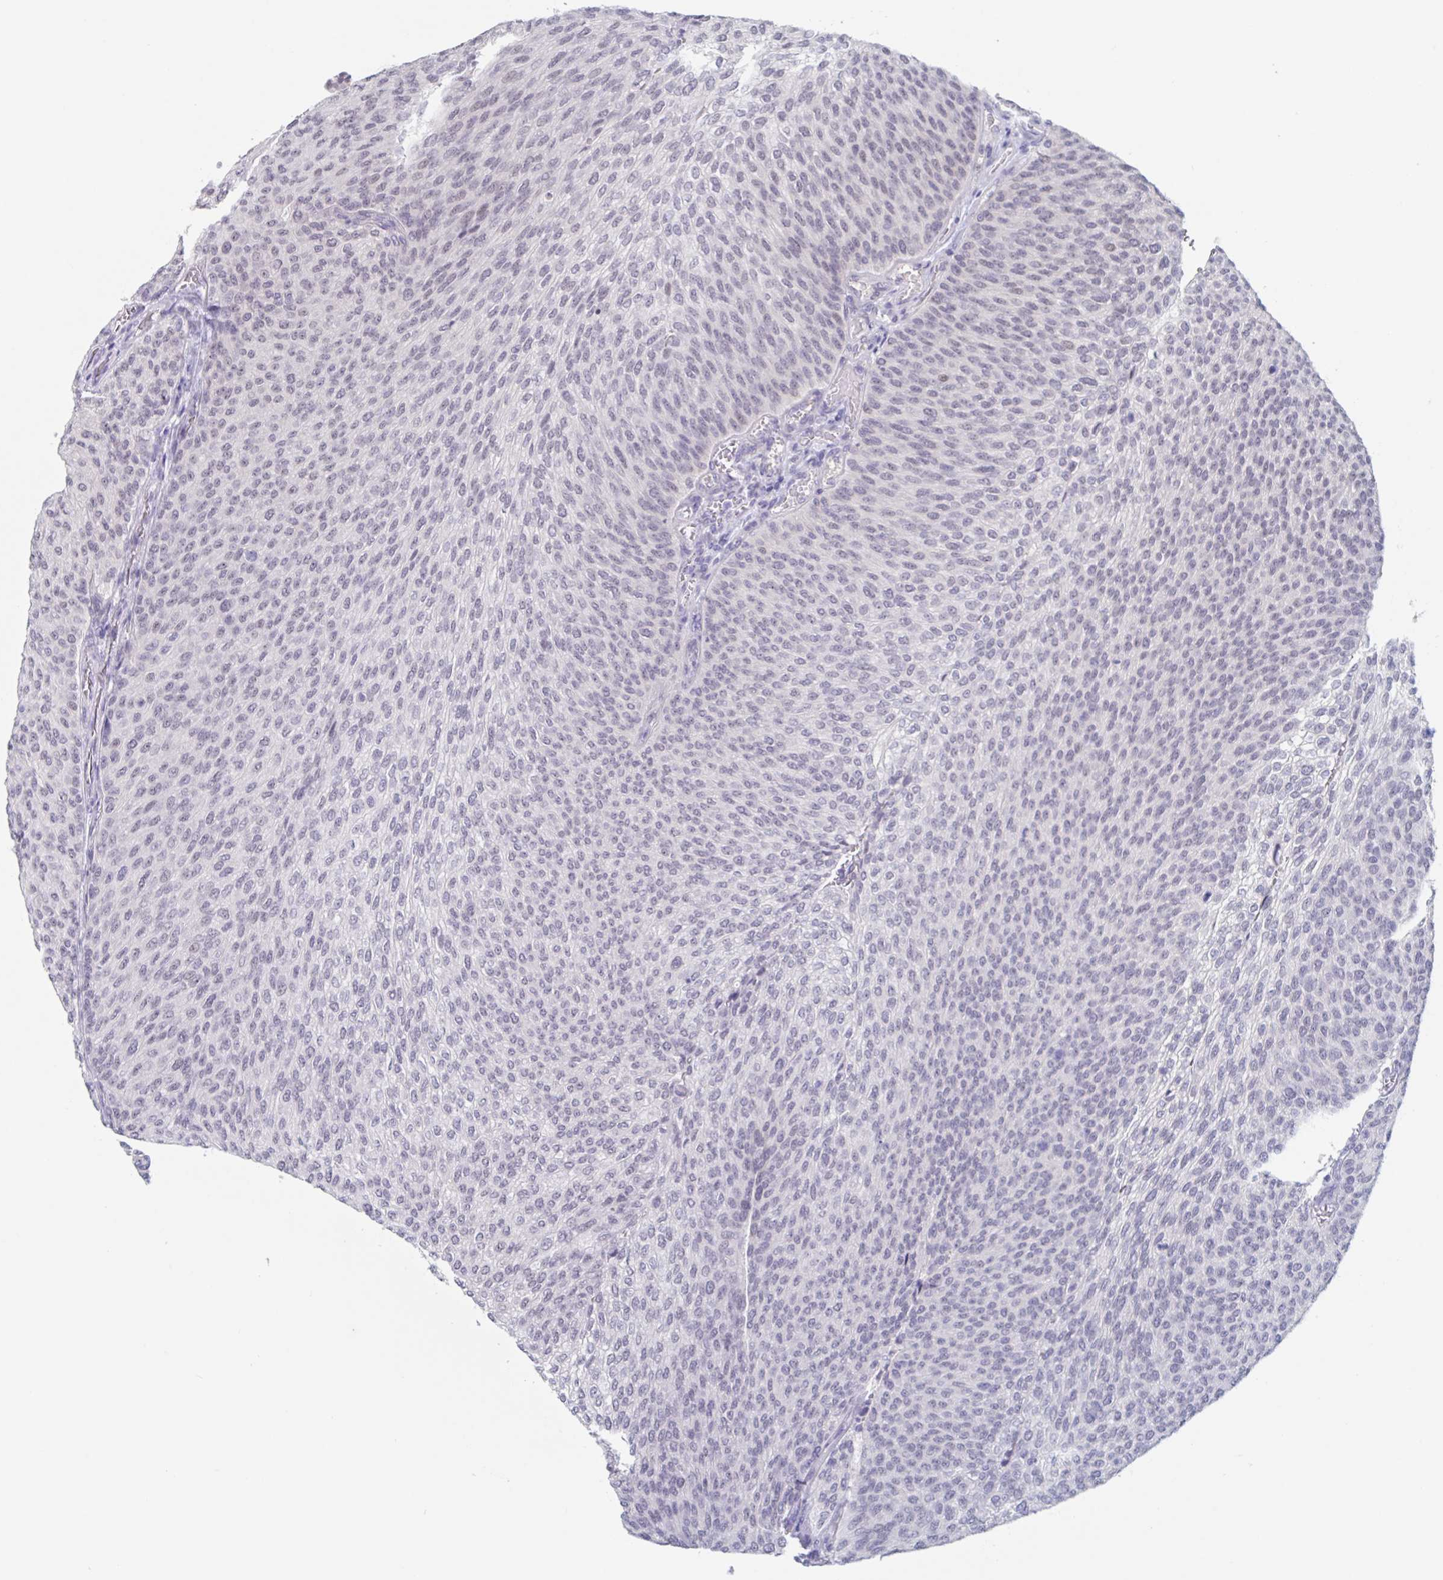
{"staining": {"intensity": "negative", "quantity": "none", "location": "none"}, "tissue": "urothelial cancer", "cell_type": "Tumor cells", "image_type": "cancer", "snomed": [{"axis": "morphology", "description": "Urothelial carcinoma, High grade"}, {"axis": "topography", "description": "Urinary bladder"}], "caption": "Immunohistochemistry (IHC) of human urothelial carcinoma (high-grade) exhibits no positivity in tumor cells.", "gene": "KDM4D", "patient": {"sex": "female", "age": 79}}